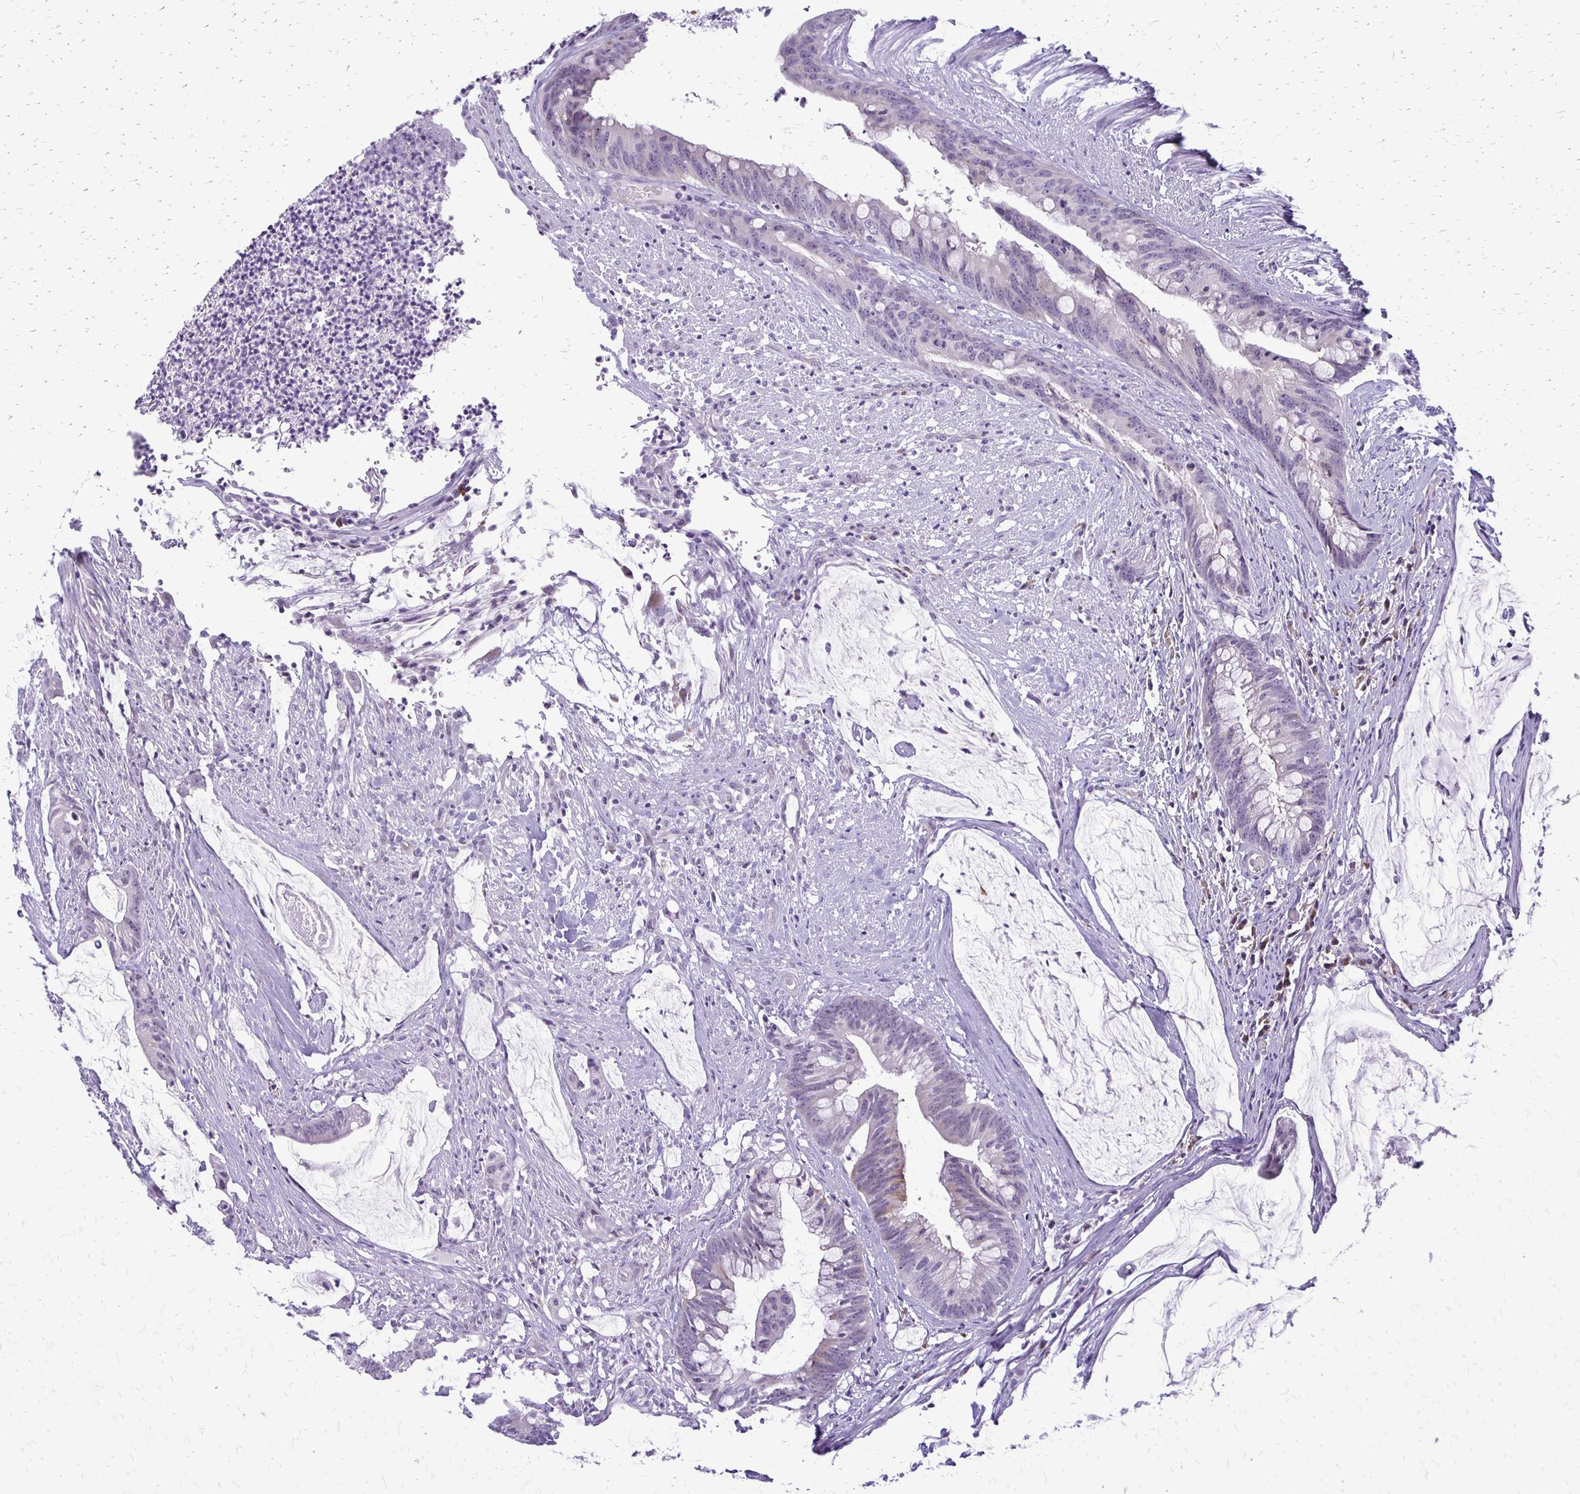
{"staining": {"intensity": "negative", "quantity": "none", "location": "none"}, "tissue": "colorectal cancer", "cell_type": "Tumor cells", "image_type": "cancer", "snomed": [{"axis": "morphology", "description": "Adenocarcinoma, NOS"}, {"axis": "topography", "description": "Colon"}], "caption": "This is an immunohistochemistry photomicrograph of human colorectal cancer. There is no positivity in tumor cells.", "gene": "EPYC", "patient": {"sex": "male", "age": 62}}